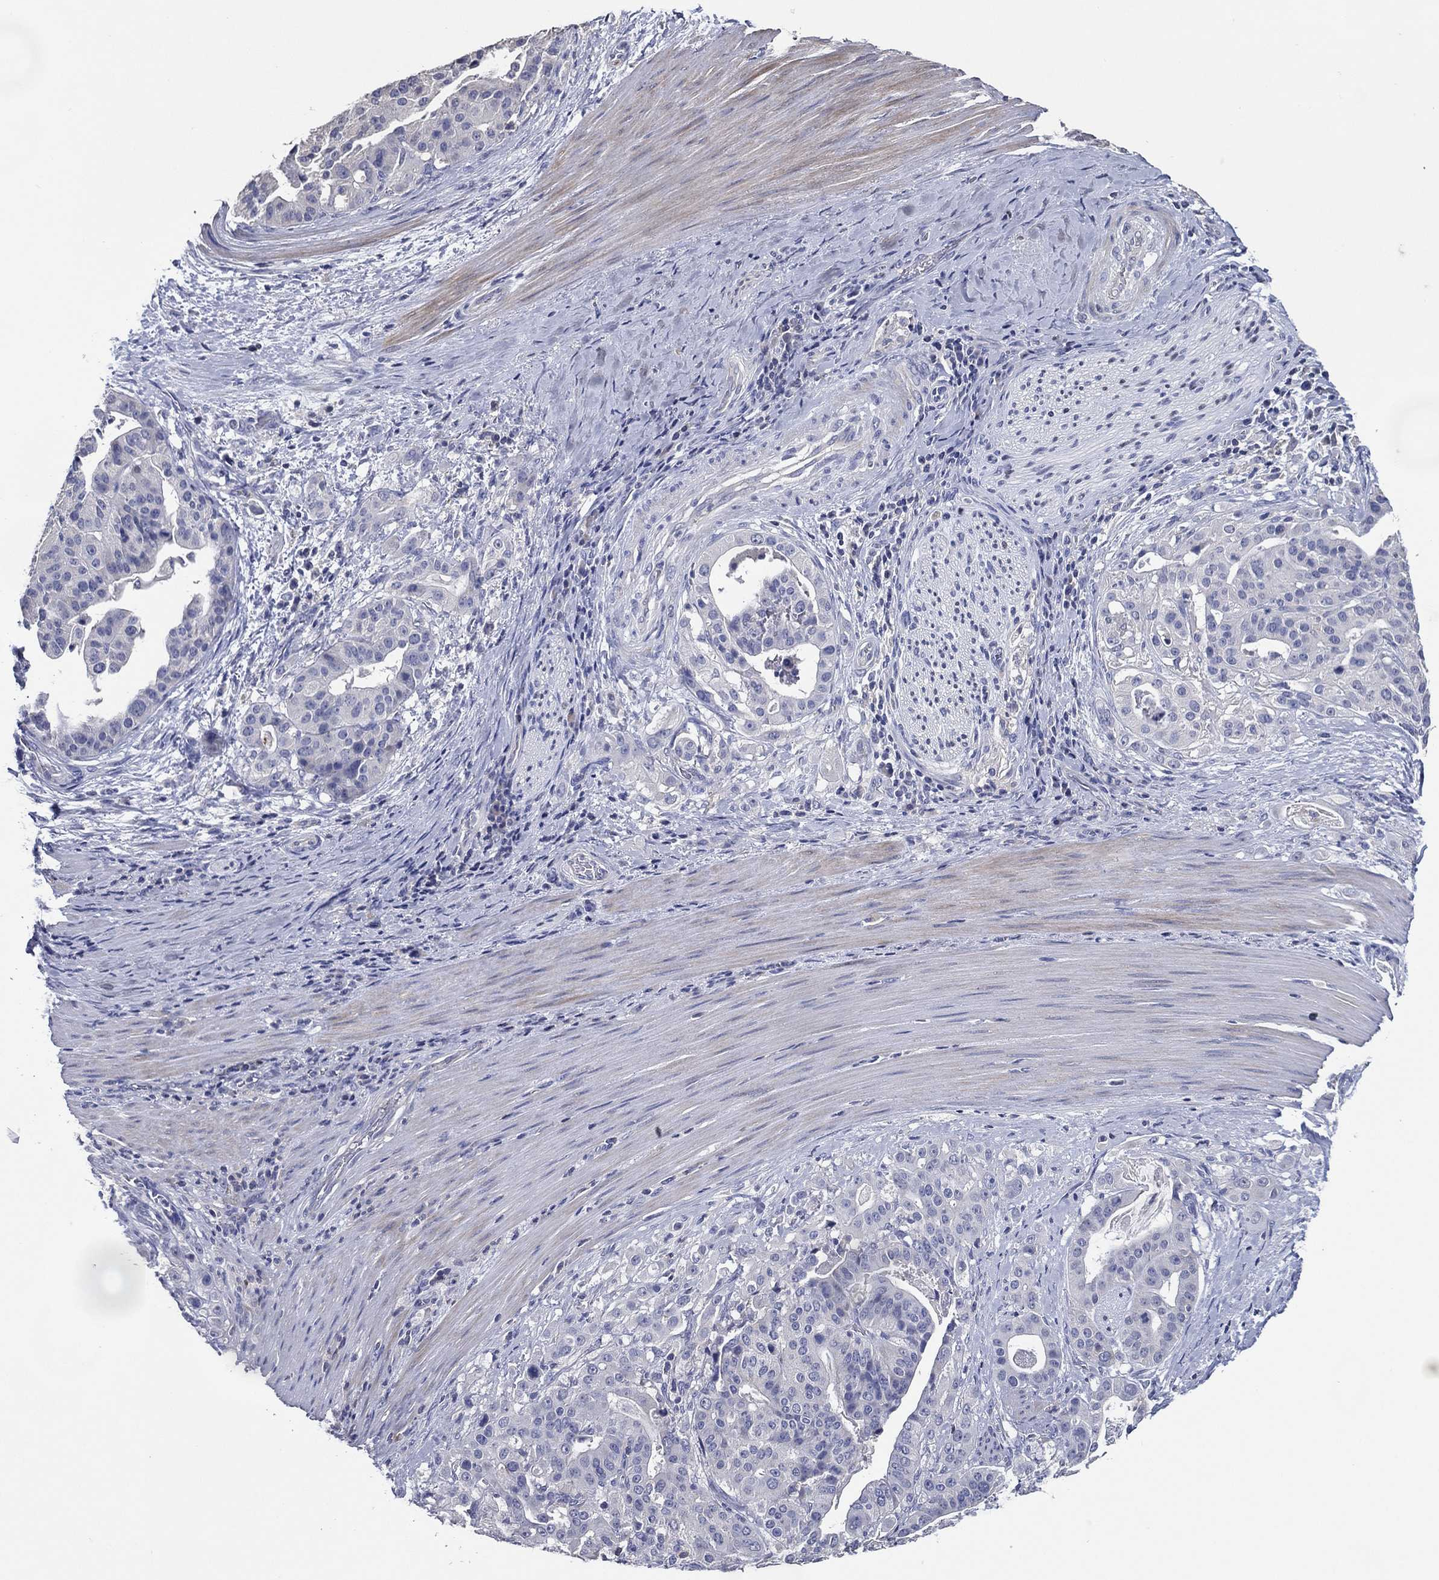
{"staining": {"intensity": "negative", "quantity": "none", "location": "none"}, "tissue": "stomach cancer", "cell_type": "Tumor cells", "image_type": "cancer", "snomed": [{"axis": "morphology", "description": "Adenocarcinoma, NOS"}, {"axis": "topography", "description": "Stomach"}], "caption": "The micrograph displays no significant staining in tumor cells of adenocarcinoma (stomach).", "gene": "TFAP2A", "patient": {"sex": "male", "age": 48}}